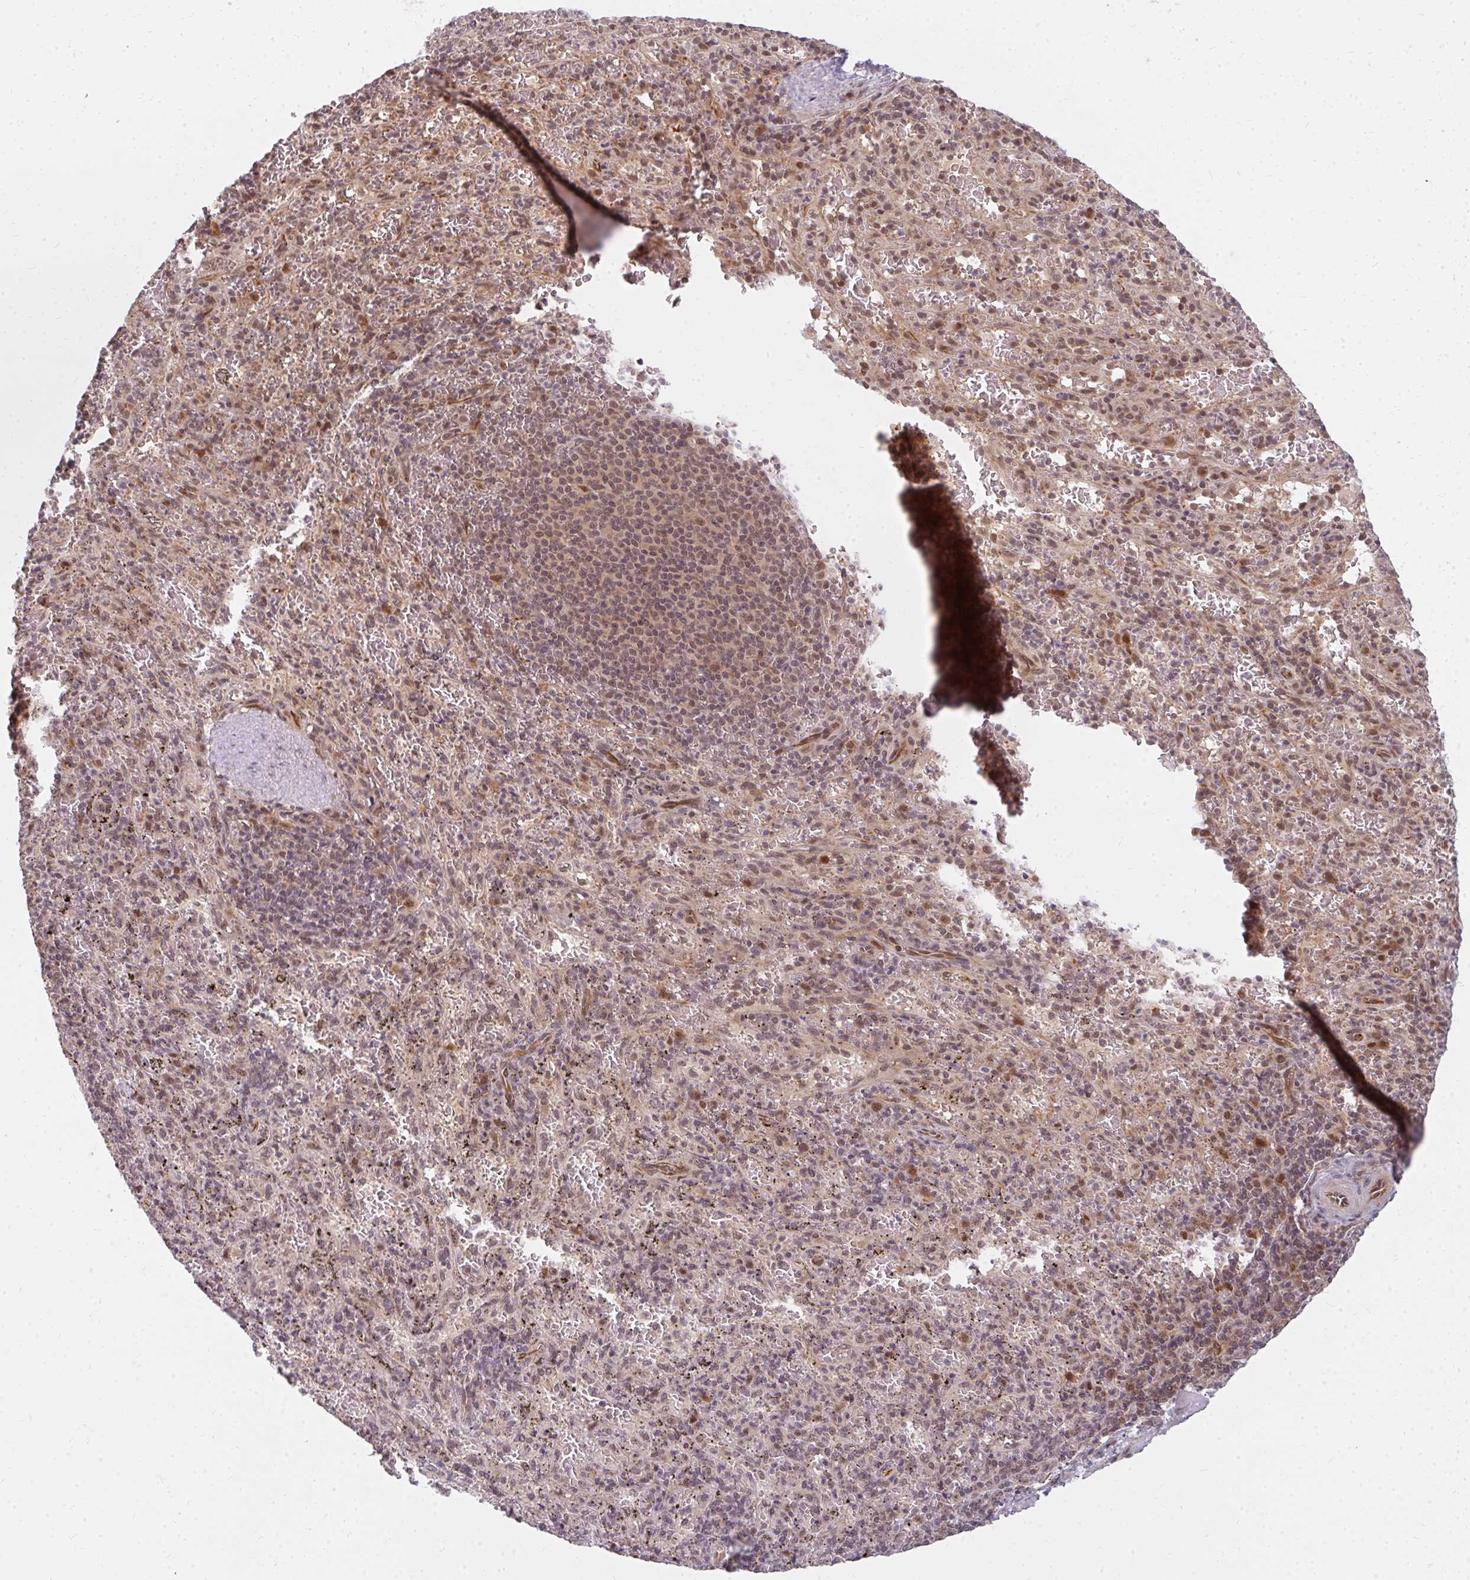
{"staining": {"intensity": "moderate", "quantity": "<25%", "location": "cytoplasmic/membranous,nuclear"}, "tissue": "spleen", "cell_type": "Cells in red pulp", "image_type": "normal", "snomed": [{"axis": "morphology", "description": "Normal tissue, NOS"}, {"axis": "topography", "description": "Spleen"}], "caption": "Spleen stained with immunohistochemistry reveals moderate cytoplasmic/membranous,nuclear positivity in approximately <25% of cells in red pulp. (brown staining indicates protein expression, while blue staining denotes nuclei).", "gene": "GTF3C6", "patient": {"sex": "male", "age": 57}}